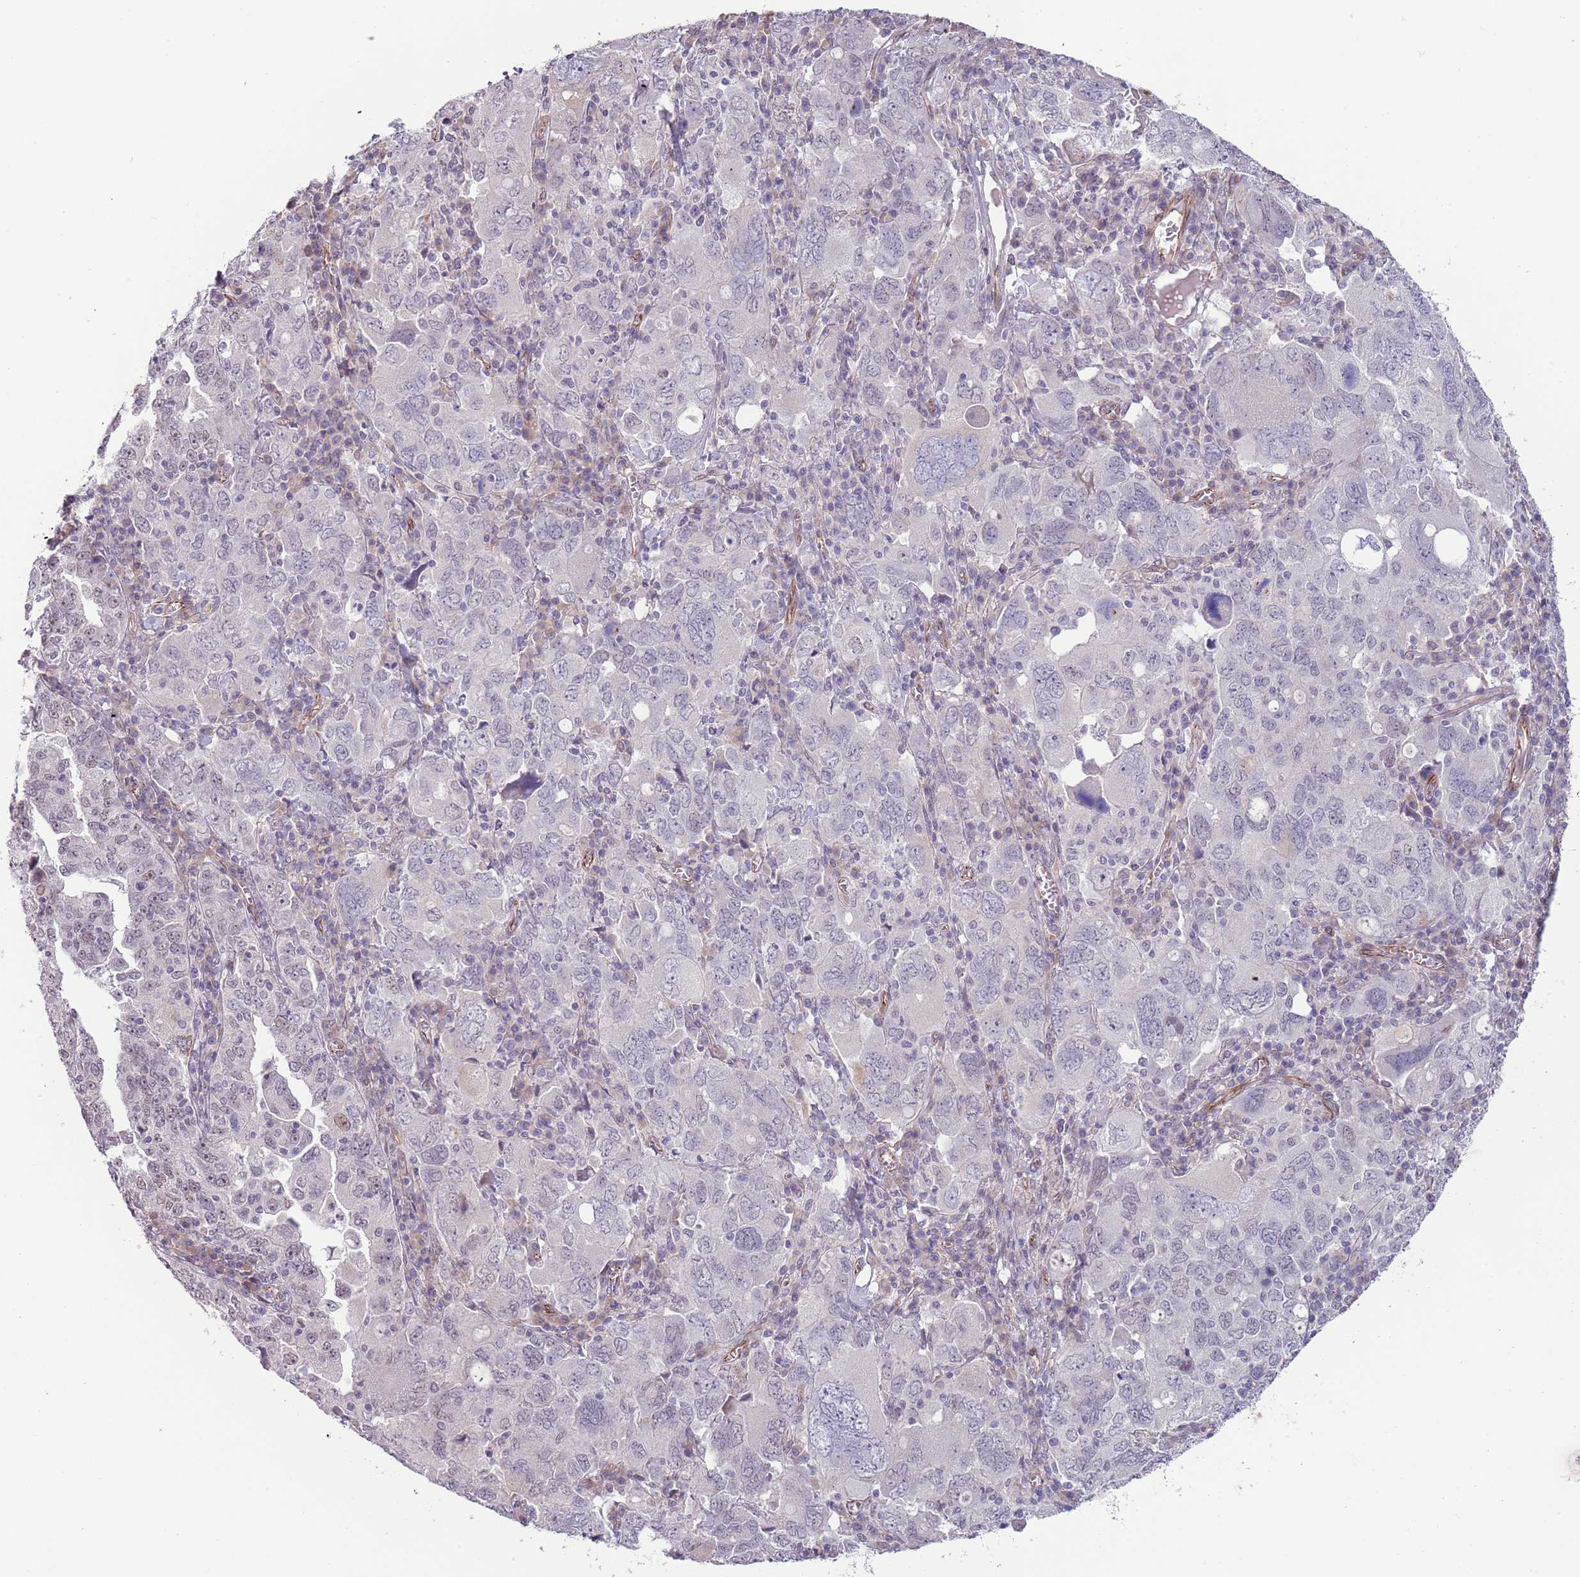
{"staining": {"intensity": "negative", "quantity": "none", "location": "none"}, "tissue": "ovarian cancer", "cell_type": "Tumor cells", "image_type": "cancer", "snomed": [{"axis": "morphology", "description": "Carcinoma, endometroid"}, {"axis": "topography", "description": "Ovary"}], "caption": "Immunohistochemistry (IHC) photomicrograph of human ovarian cancer stained for a protein (brown), which demonstrates no expression in tumor cells. (Stains: DAB (3,3'-diaminobenzidine) immunohistochemistry (IHC) with hematoxylin counter stain, Microscopy: brightfield microscopy at high magnification).", "gene": "NBPF3", "patient": {"sex": "female", "age": 62}}